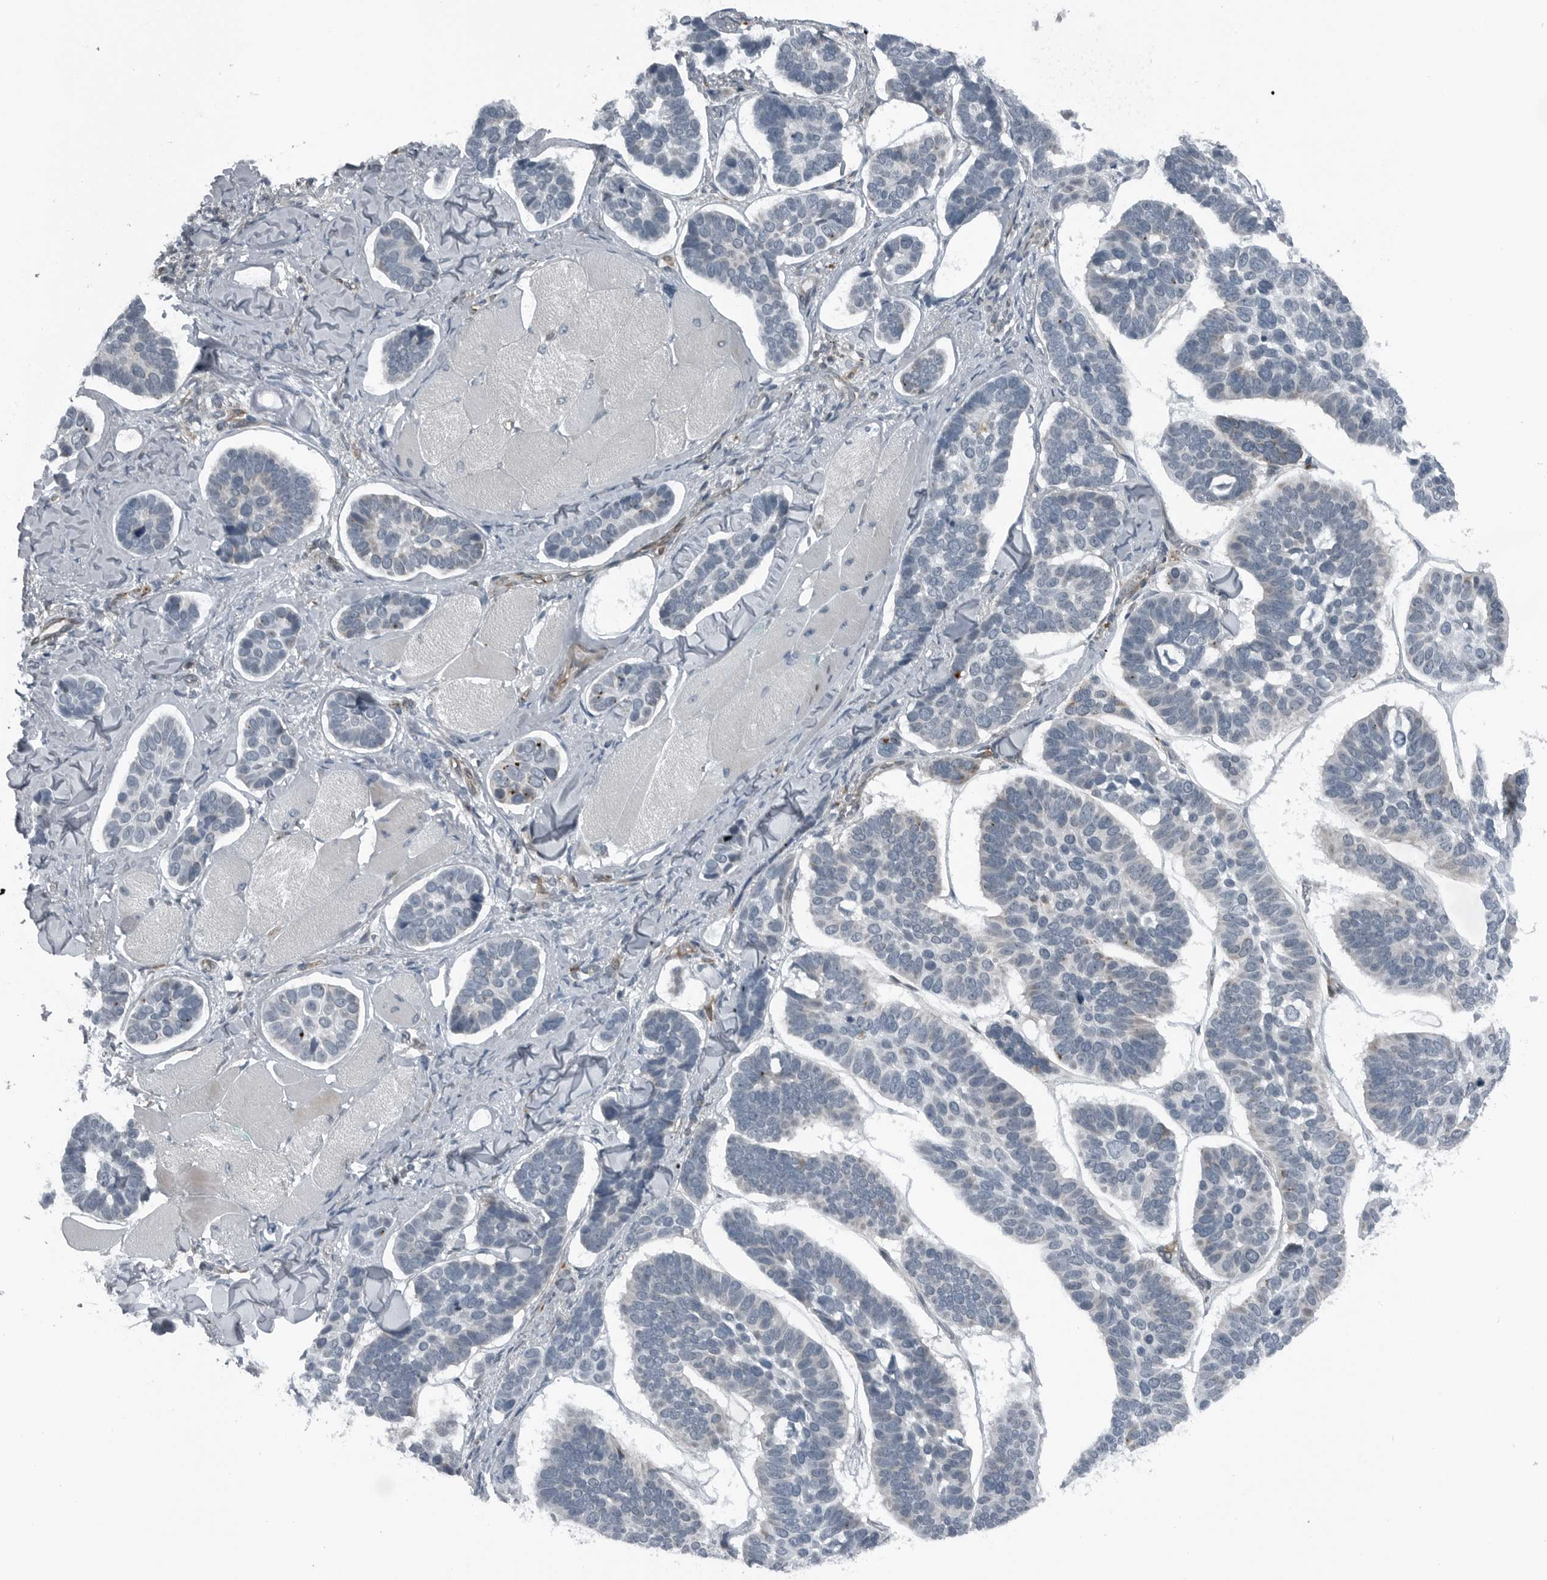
{"staining": {"intensity": "negative", "quantity": "none", "location": "none"}, "tissue": "skin cancer", "cell_type": "Tumor cells", "image_type": "cancer", "snomed": [{"axis": "morphology", "description": "Basal cell carcinoma"}, {"axis": "topography", "description": "Skin"}], "caption": "This is a image of immunohistochemistry staining of basal cell carcinoma (skin), which shows no positivity in tumor cells. The staining is performed using DAB (3,3'-diaminobenzidine) brown chromogen with nuclei counter-stained in using hematoxylin.", "gene": "GAK", "patient": {"sex": "male", "age": 62}}